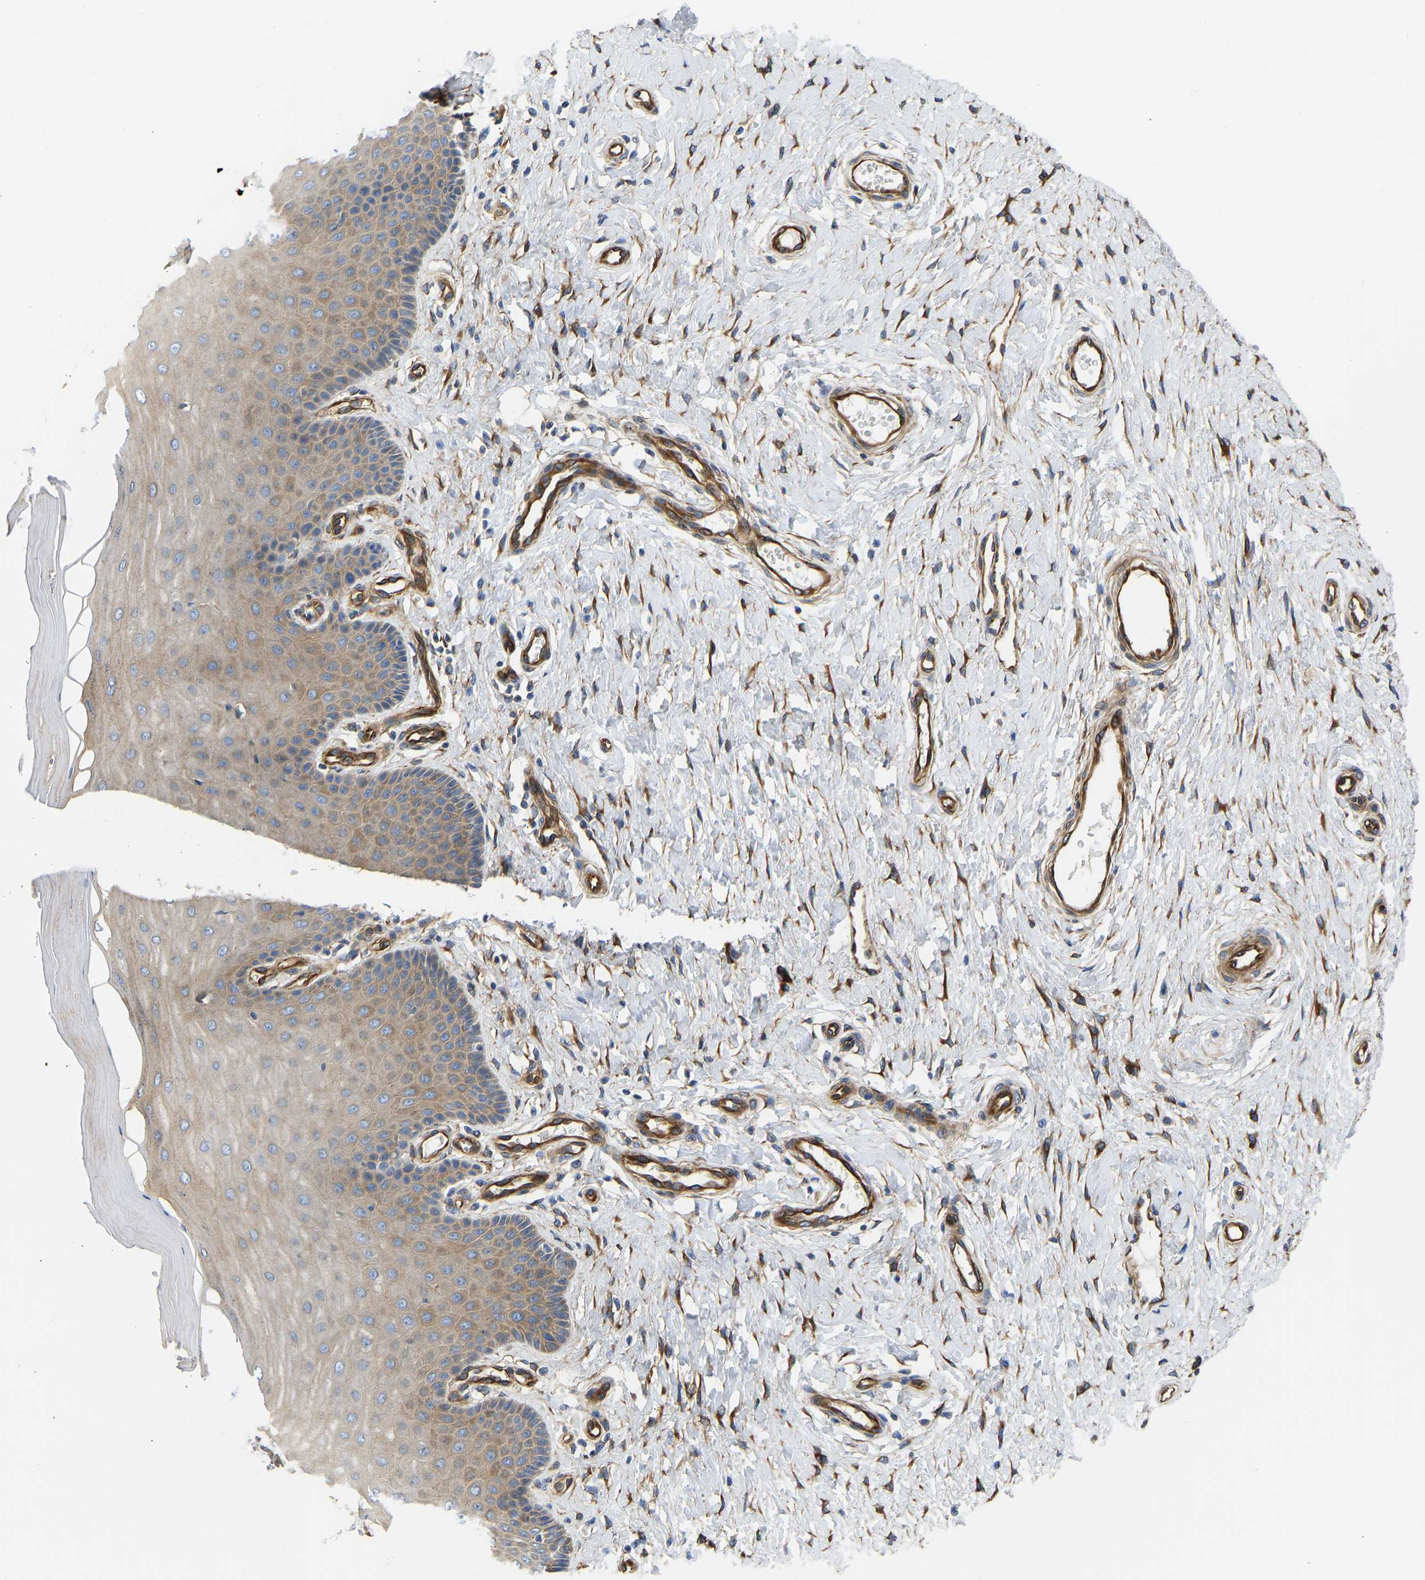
{"staining": {"intensity": "moderate", "quantity": ">75%", "location": "cytoplasmic/membranous"}, "tissue": "cervix", "cell_type": "Glandular cells", "image_type": "normal", "snomed": [{"axis": "morphology", "description": "Normal tissue, NOS"}, {"axis": "topography", "description": "Cervix"}], "caption": "Cervix stained with DAB IHC demonstrates medium levels of moderate cytoplasmic/membranous positivity in about >75% of glandular cells.", "gene": "MYO1C", "patient": {"sex": "female", "age": 55}}